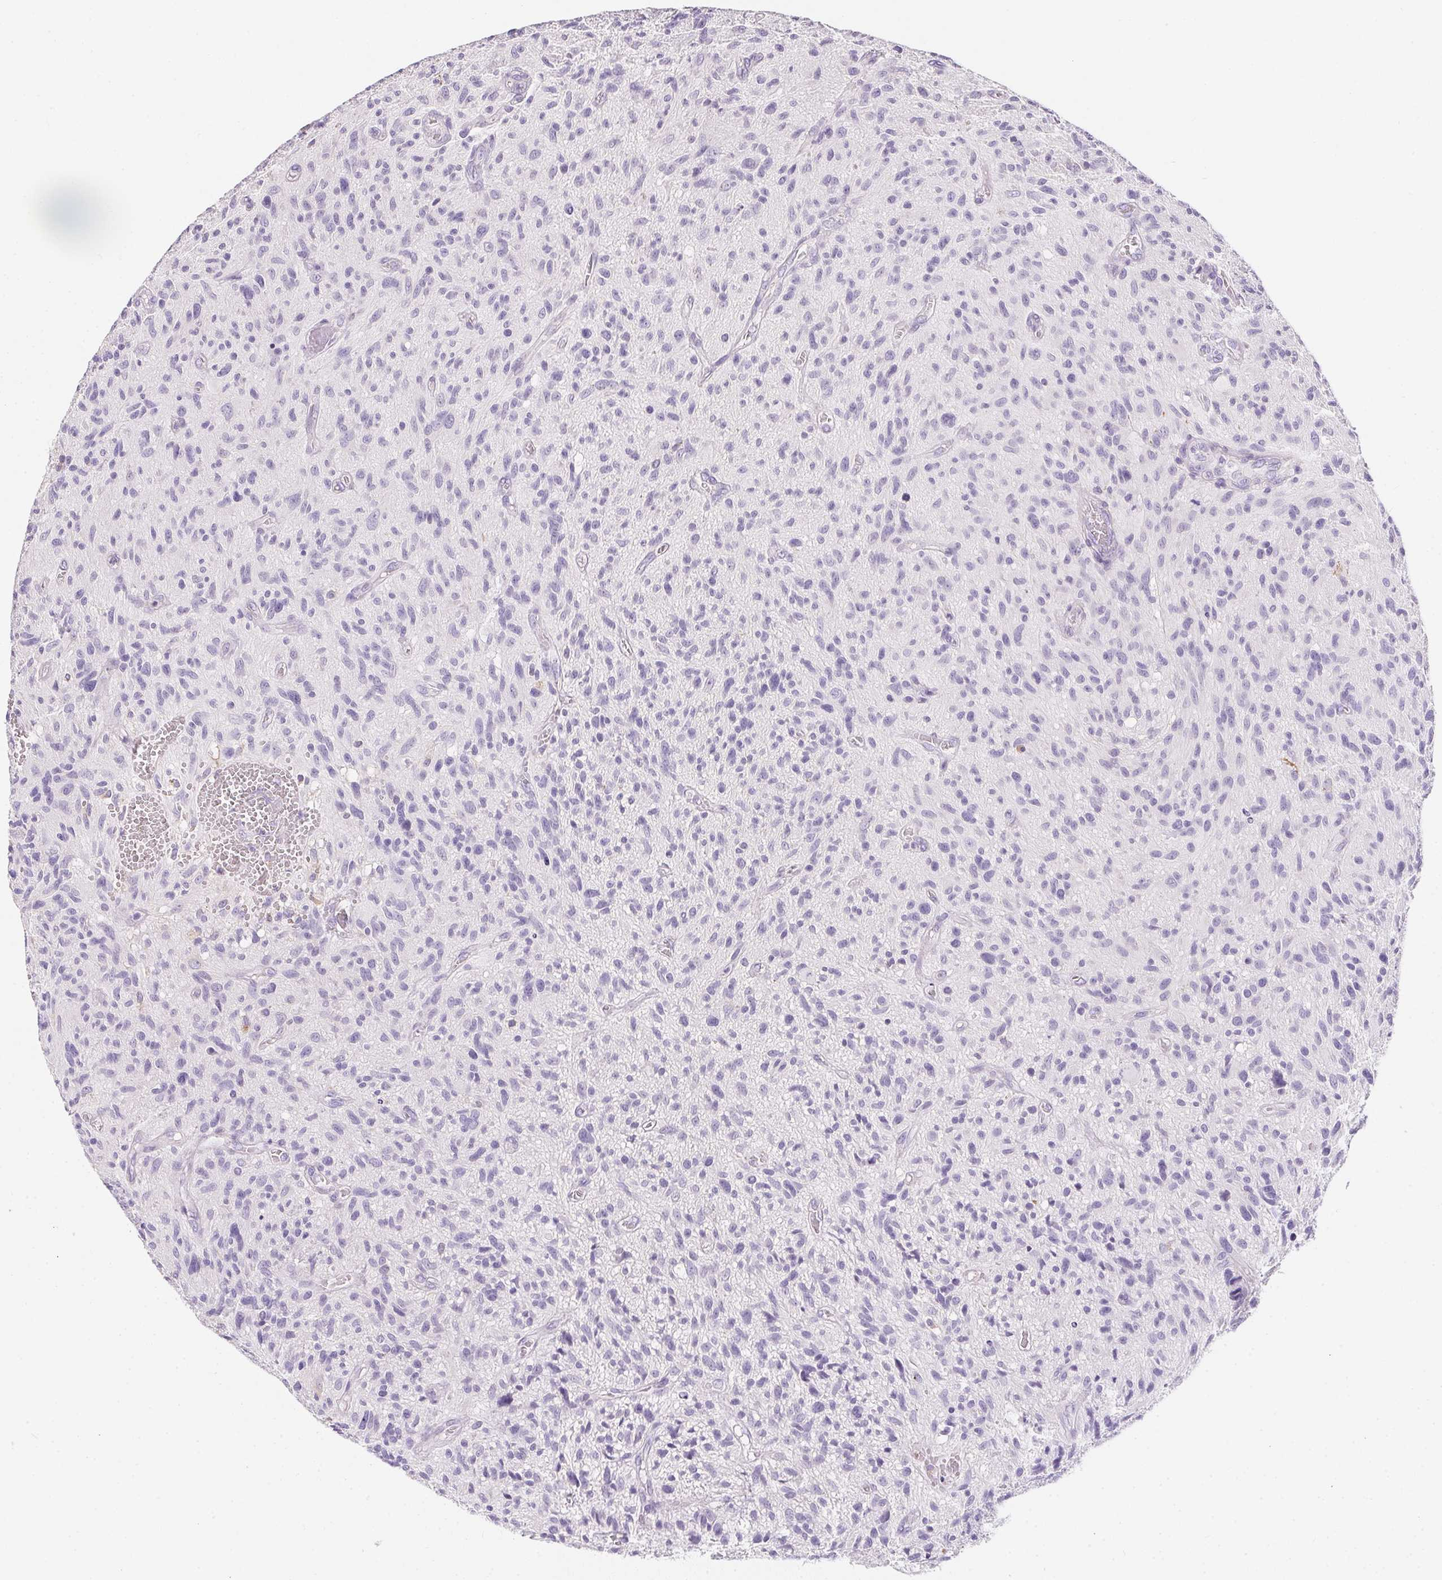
{"staining": {"intensity": "negative", "quantity": "none", "location": "none"}, "tissue": "glioma", "cell_type": "Tumor cells", "image_type": "cancer", "snomed": [{"axis": "morphology", "description": "Glioma, malignant, High grade"}, {"axis": "topography", "description": "Brain"}], "caption": "A photomicrograph of human glioma is negative for staining in tumor cells.", "gene": "AQP5", "patient": {"sex": "male", "age": 75}}